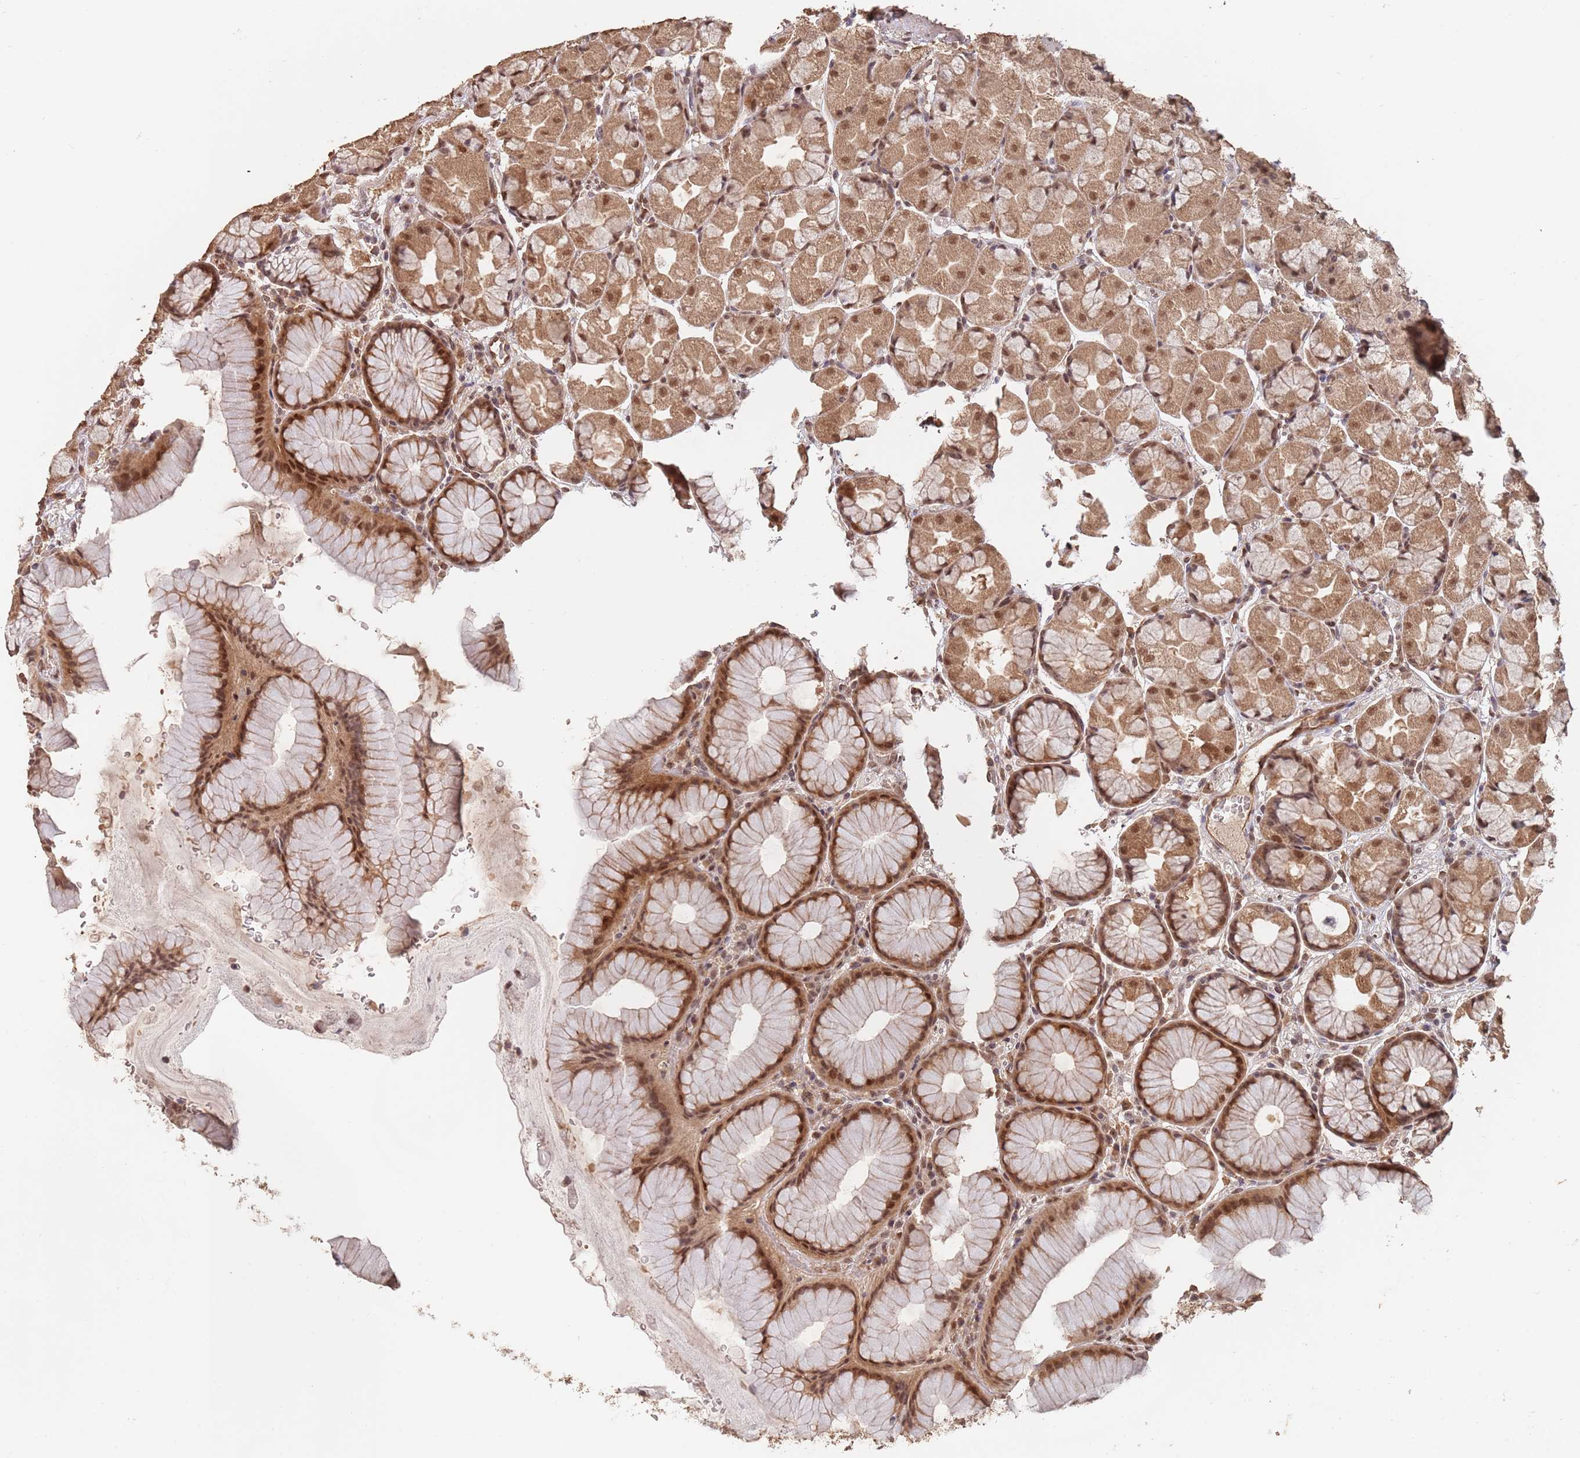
{"staining": {"intensity": "moderate", "quantity": ">75%", "location": "cytoplasmic/membranous,nuclear"}, "tissue": "stomach", "cell_type": "Glandular cells", "image_type": "normal", "snomed": [{"axis": "morphology", "description": "Normal tissue, NOS"}, {"axis": "topography", "description": "Stomach"}], "caption": "This image displays immunohistochemistry (IHC) staining of benign stomach, with medium moderate cytoplasmic/membranous,nuclear positivity in approximately >75% of glandular cells.", "gene": "RFXANK", "patient": {"sex": "male", "age": 57}}